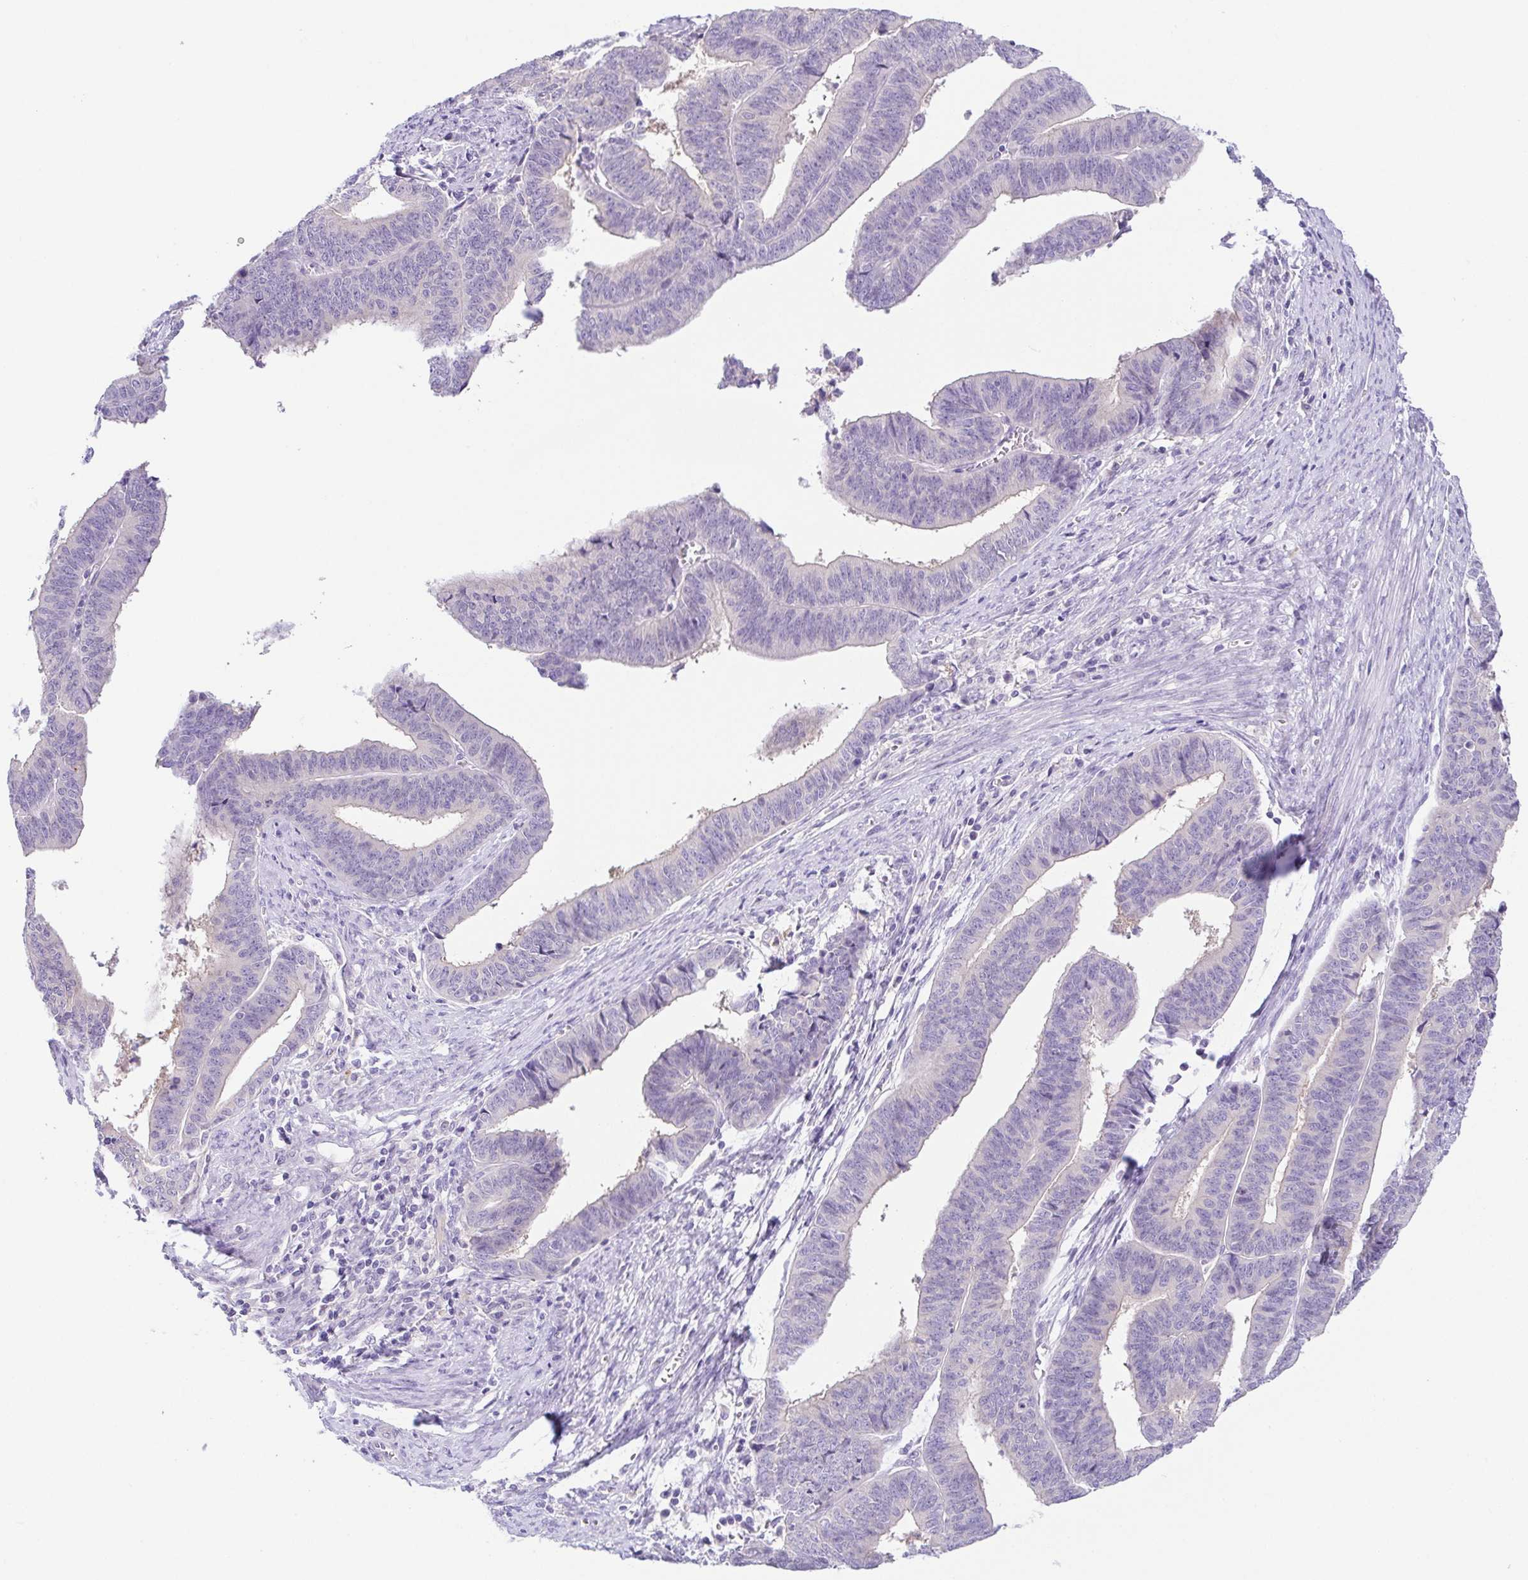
{"staining": {"intensity": "negative", "quantity": "none", "location": "none"}, "tissue": "endometrial cancer", "cell_type": "Tumor cells", "image_type": "cancer", "snomed": [{"axis": "morphology", "description": "Adenocarcinoma, NOS"}, {"axis": "topography", "description": "Endometrium"}], "caption": "Immunohistochemistry image of neoplastic tissue: human endometrial cancer (adenocarcinoma) stained with DAB reveals no significant protein positivity in tumor cells.", "gene": "KRTDAP", "patient": {"sex": "female", "age": 65}}